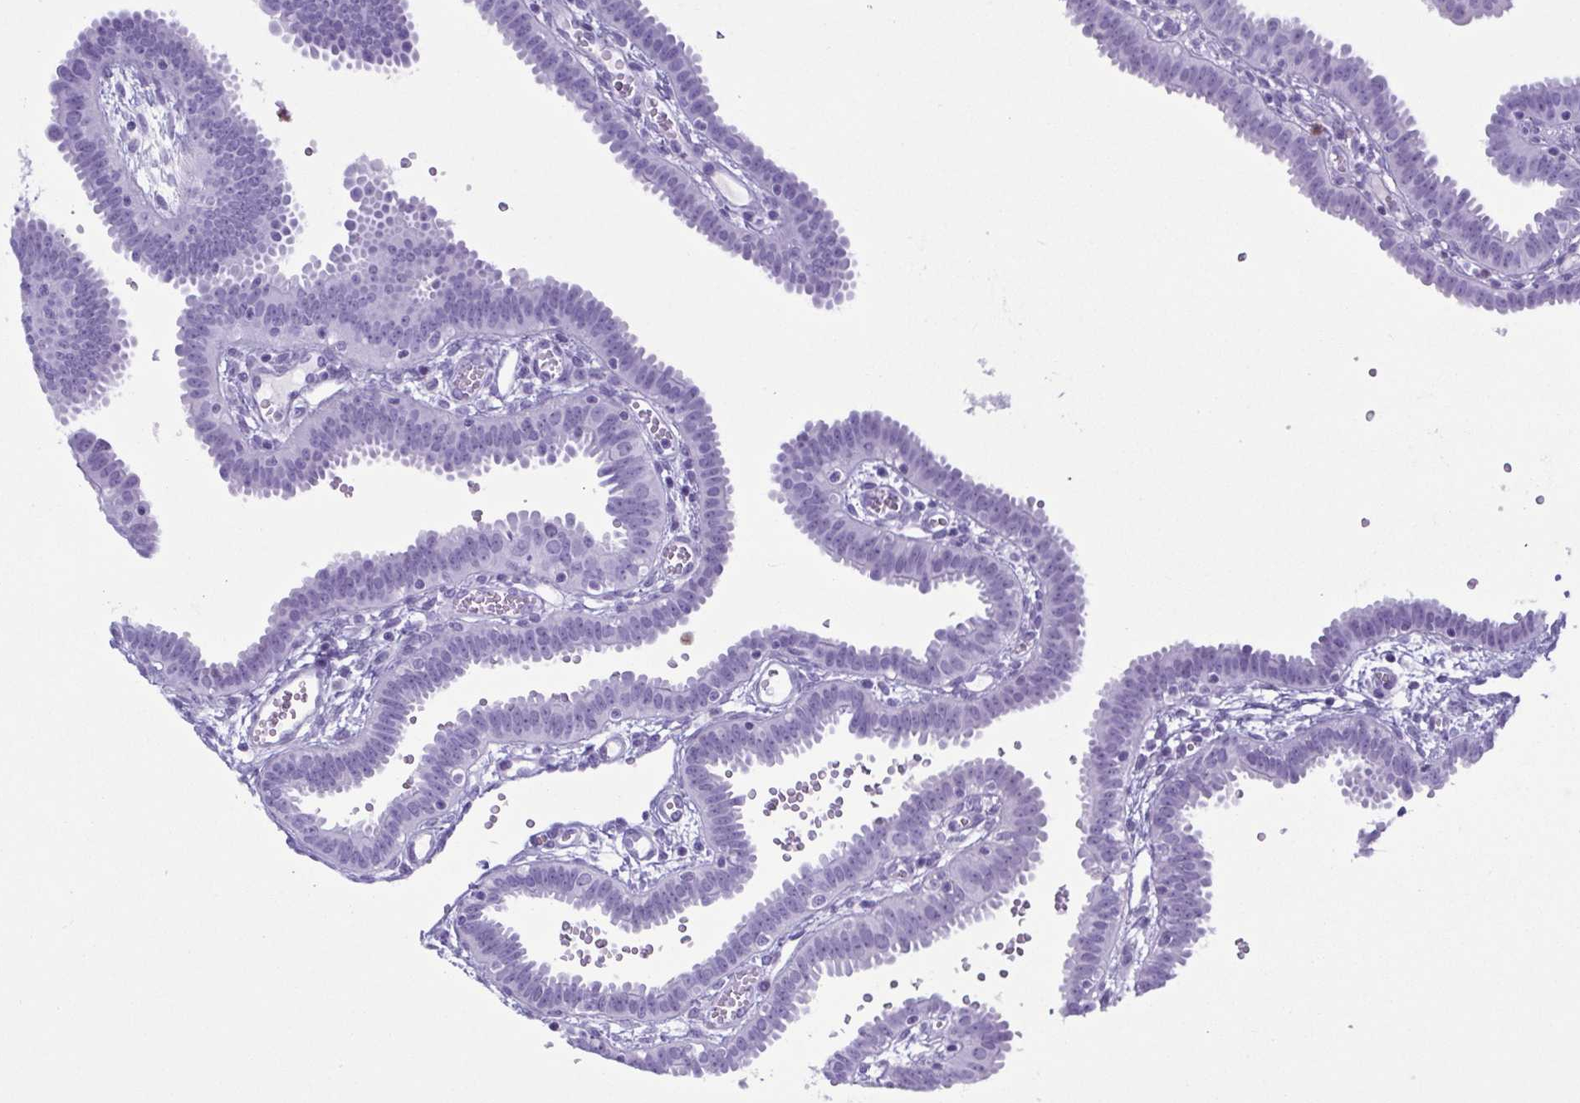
{"staining": {"intensity": "negative", "quantity": "none", "location": "none"}, "tissue": "fallopian tube", "cell_type": "Glandular cells", "image_type": "normal", "snomed": [{"axis": "morphology", "description": "Normal tissue, NOS"}, {"axis": "topography", "description": "Fallopian tube"}], "caption": "Immunohistochemistry image of normal human fallopian tube stained for a protein (brown), which demonstrates no staining in glandular cells.", "gene": "LTF", "patient": {"sex": "female", "age": 37}}